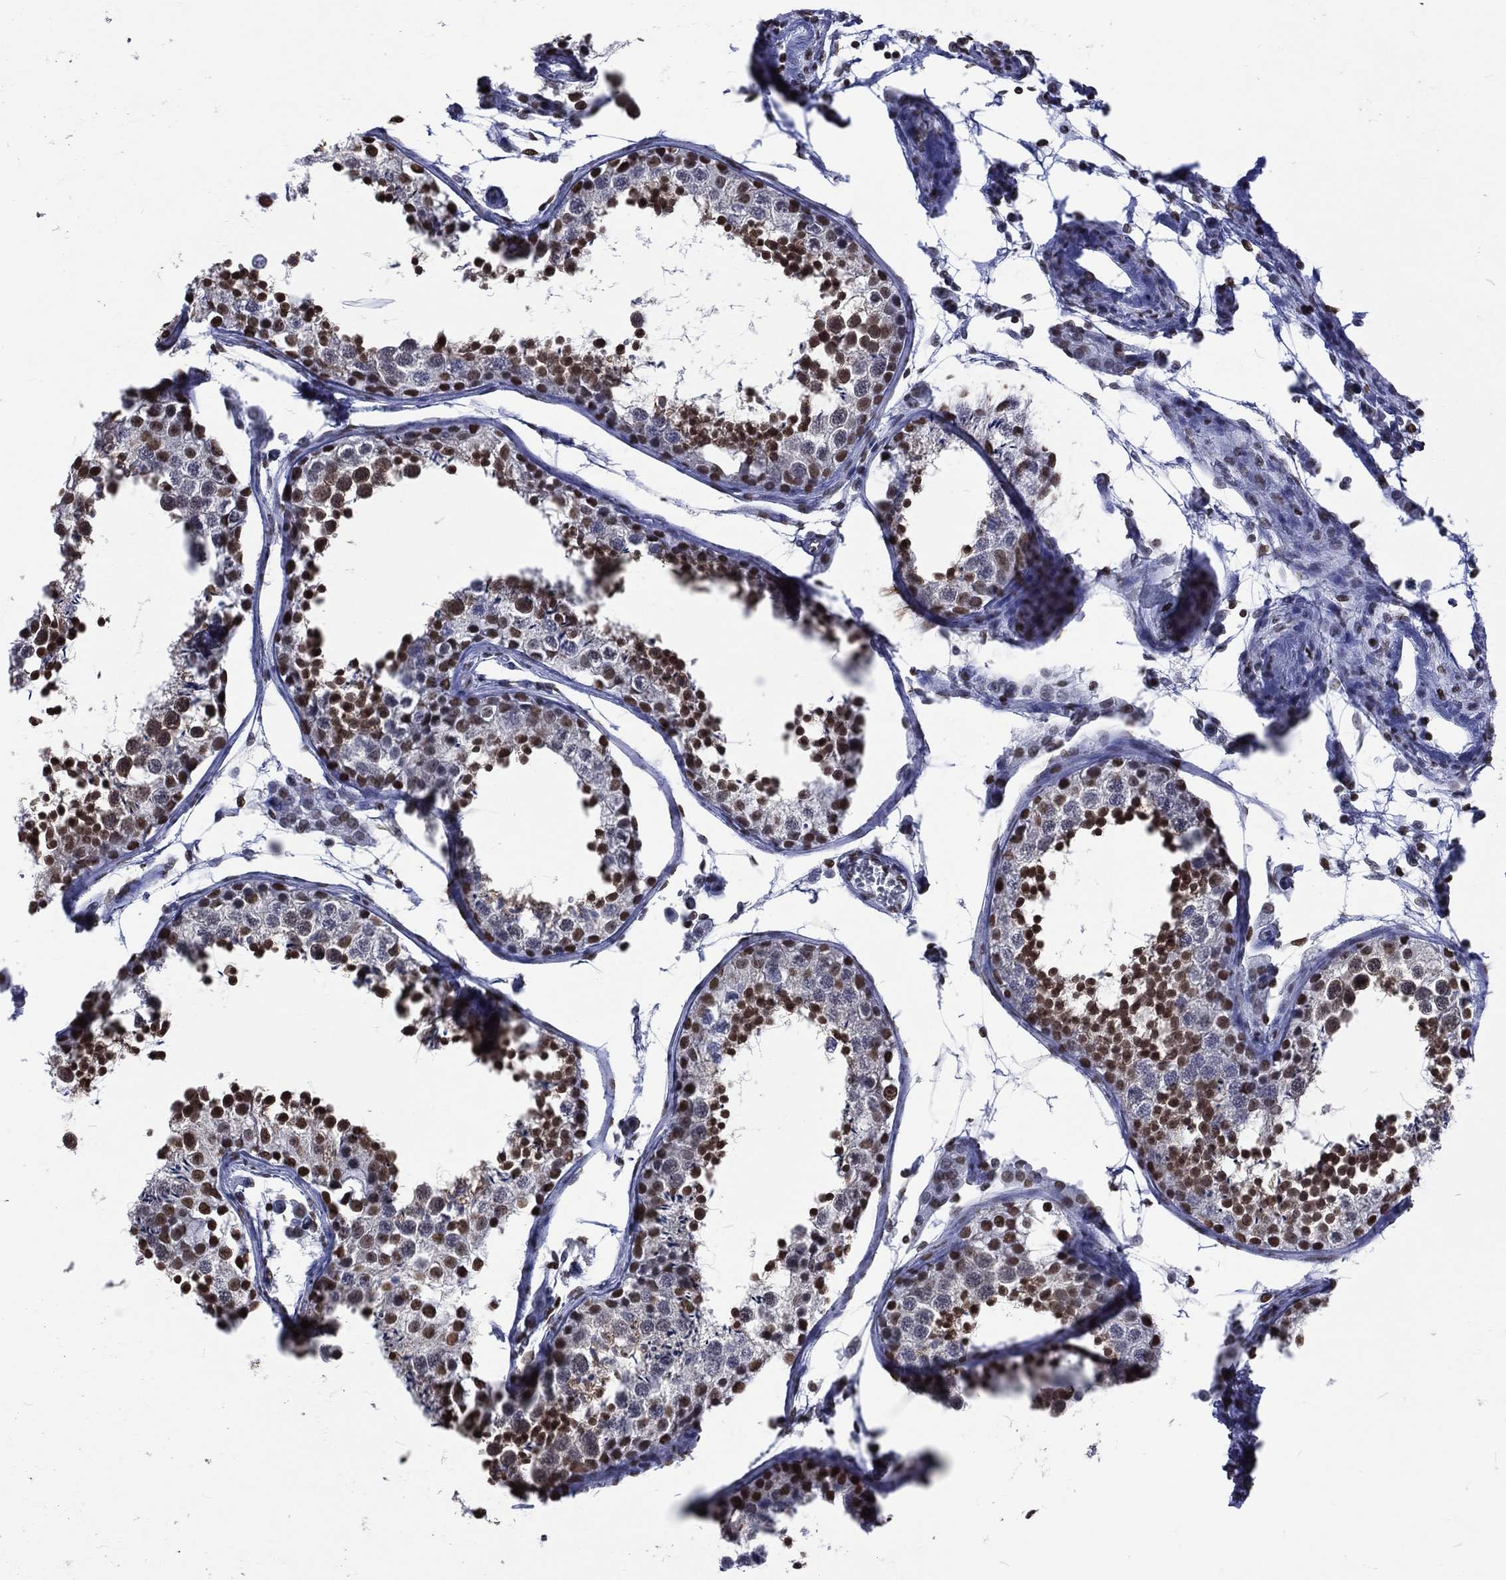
{"staining": {"intensity": "strong", "quantity": "25%-75%", "location": "nuclear"}, "tissue": "testis", "cell_type": "Cells in seminiferous ducts", "image_type": "normal", "snomed": [{"axis": "morphology", "description": "Normal tissue, NOS"}, {"axis": "topography", "description": "Testis"}], "caption": "Immunohistochemical staining of benign human testis exhibits strong nuclear protein expression in approximately 25%-75% of cells in seminiferous ducts.", "gene": "RETREG2", "patient": {"sex": "male", "age": 29}}